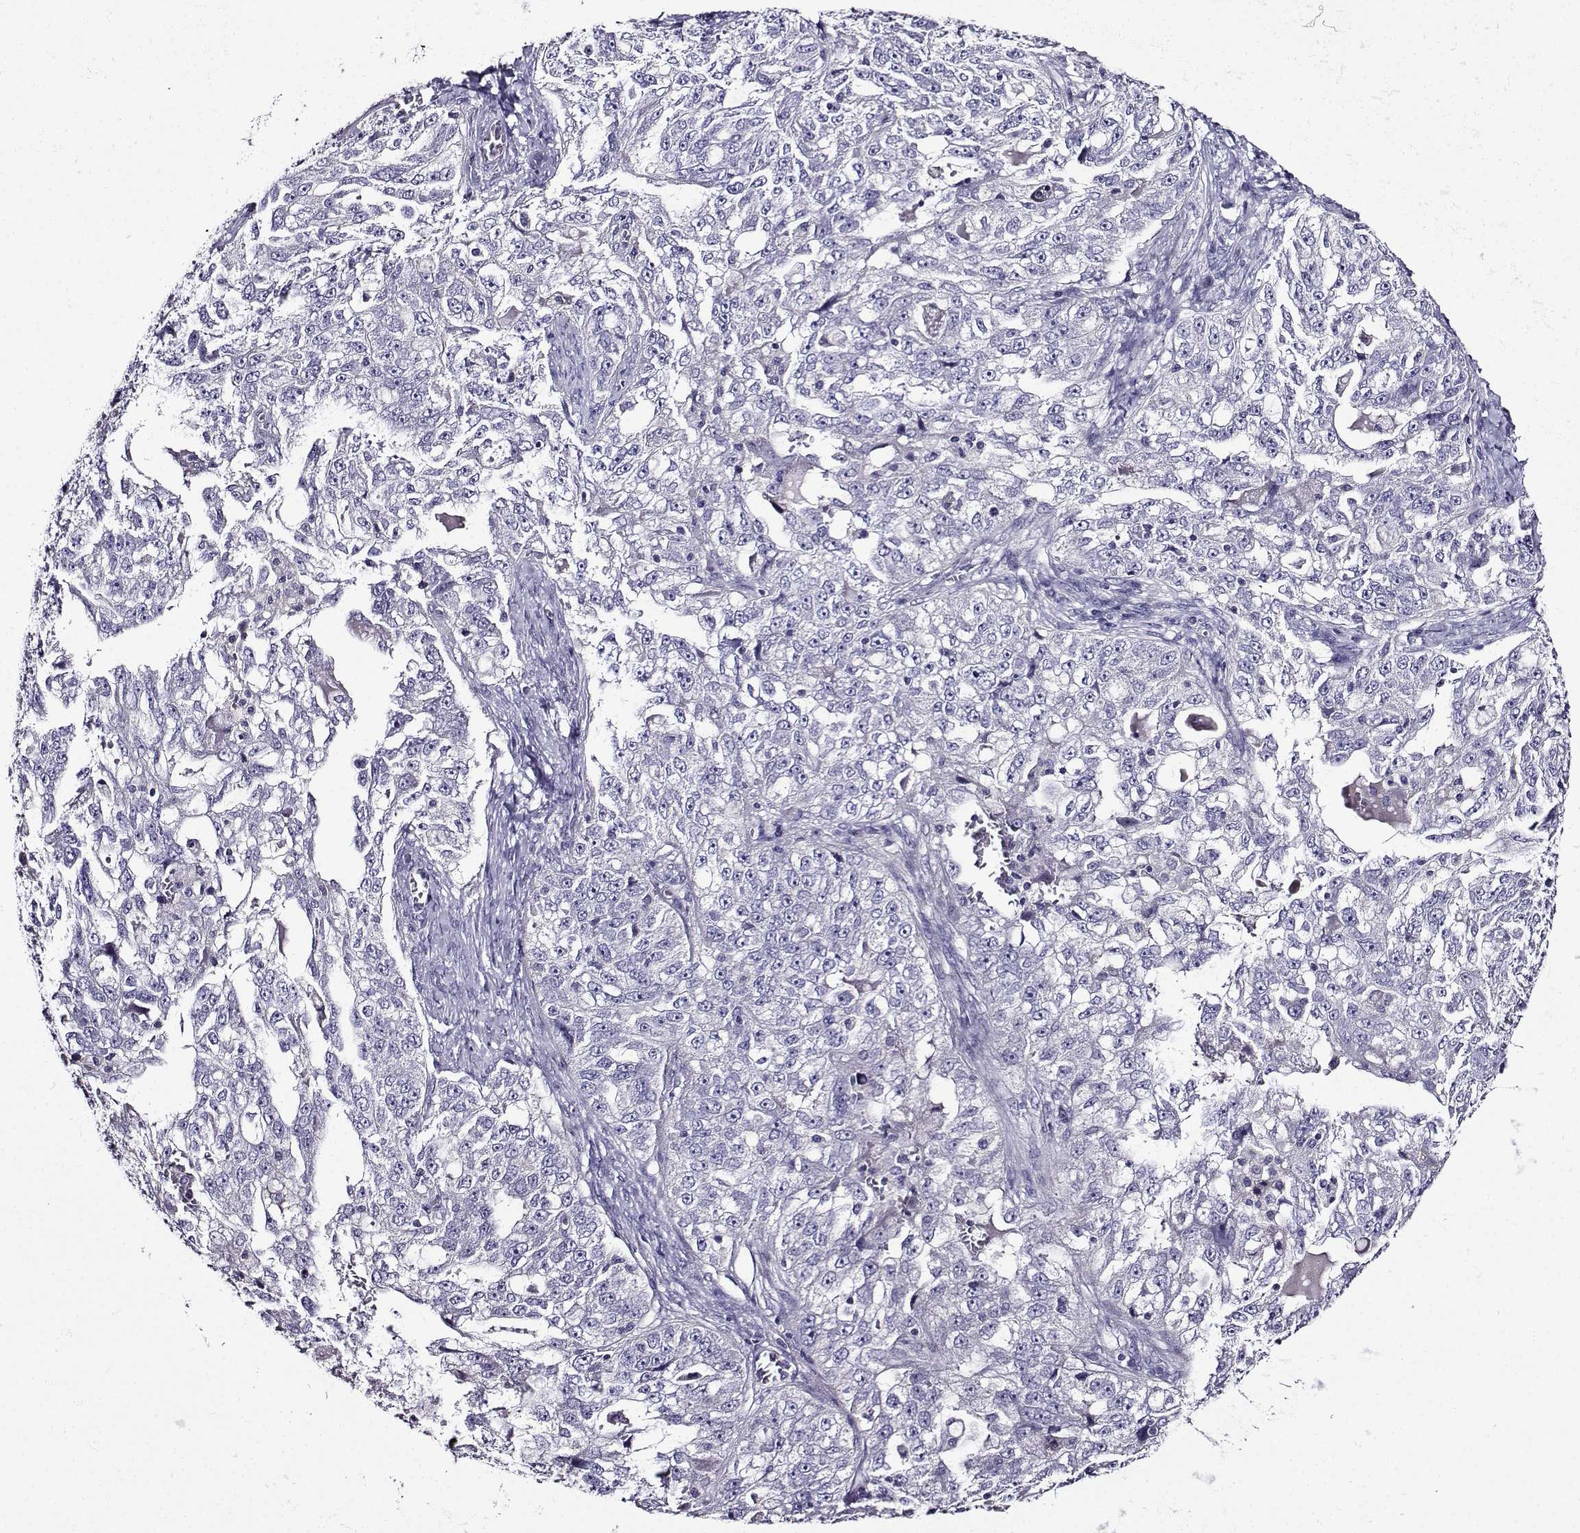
{"staining": {"intensity": "negative", "quantity": "none", "location": "none"}, "tissue": "ovarian cancer", "cell_type": "Tumor cells", "image_type": "cancer", "snomed": [{"axis": "morphology", "description": "Cystadenocarcinoma, serous, NOS"}, {"axis": "topography", "description": "Ovary"}], "caption": "Tumor cells show no significant protein expression in ovarian serous cystadenocarcinoma. Brightfield microscopy of IHC stained with DAB (brown) and hematoxylin (blue), captured at high magnification.", "gene": "TMEM266", "patient": {"sex": "female", "age": 51}}